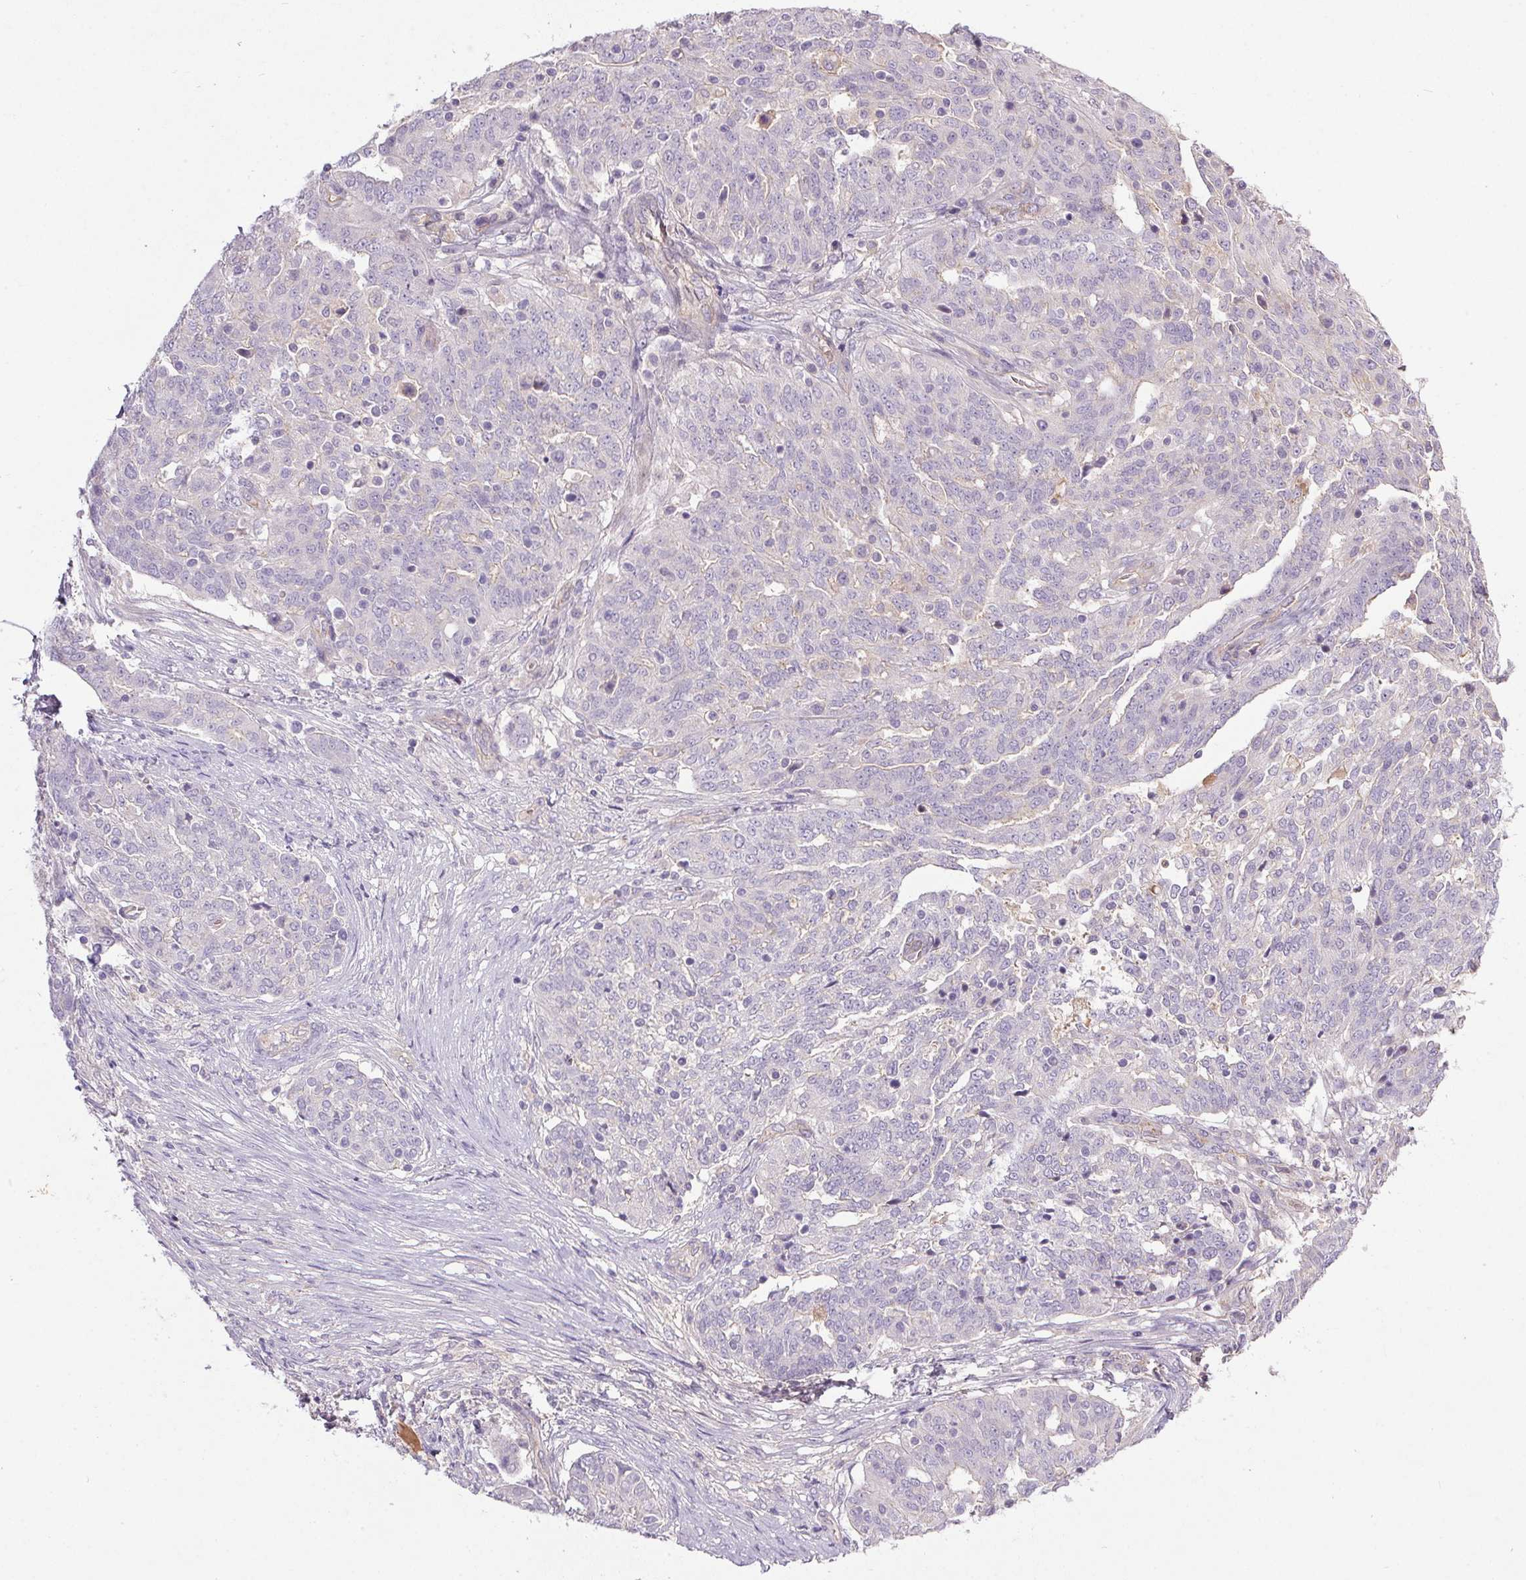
{"staining": {"intensity": "negative", "quantity": "none", "location": "none"}, "tissue": "ovarian cancer", "cell_type": "Tumor cells", "image_type": "cancer", "snomed": [{"axis": "morphology", "description": "Cystadenocarcinoma, serous, NOS"}, {"axis": "topography", "description": "Ovary"}], "caption": "This is an immunohistochemistry image of human ovarian cancer. There is no positivity in tumor cells.", "gene": "APOC4", "patient": {"sex": "female", "age": 67}}